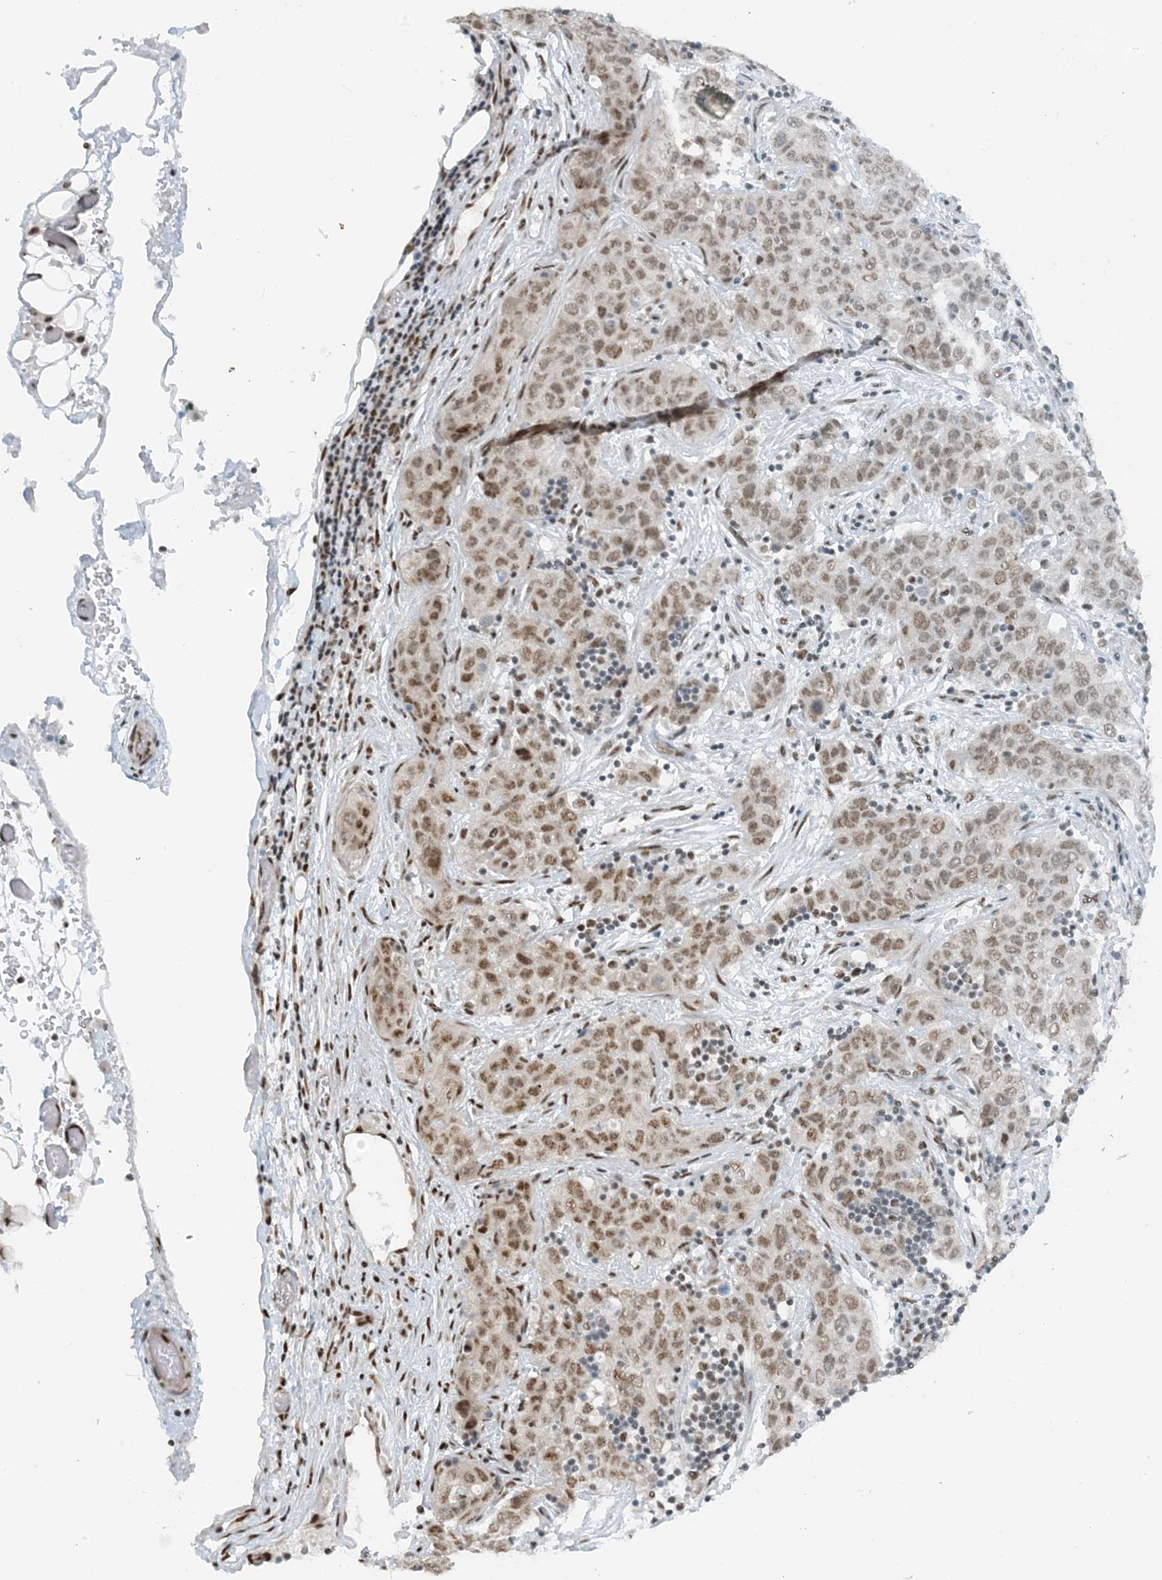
{"staining": {"intensity": "moderate", "quantity": ">75%", "location": "nuclear"}, "tissue": "stomach cancer", "cell_type": "Tumor cells", "image_type": "cancer", "snomed": [{"axis": "morphology", "description": "Normal tissue, NOS"}, {"axis": "morphology", "description": "Adenocarcinoma, NOS"}, {"axis": "topography", "description": "Lymph node"}, {"axis": "topography", "description": "Stomach"}], "caption": "High-magnification brightfield microscopy of adenocarcinoma (stomach) stained with DAB (3,3'-diaminobenzidine) (brown) and counterstained with hematoxylin (blue). tumor cells exhibit moderate nuclear staining is appreciated in about>75% of cells. The staining was performed using DAB (3,3'-diaminobenzidine) to visualize the protein expression in brown, while the nuclei were stained in blue with hematoxylin (Magnification: 20x).", "gene": "ZNF500", "patient": {"sex": "male", "age": 48}}